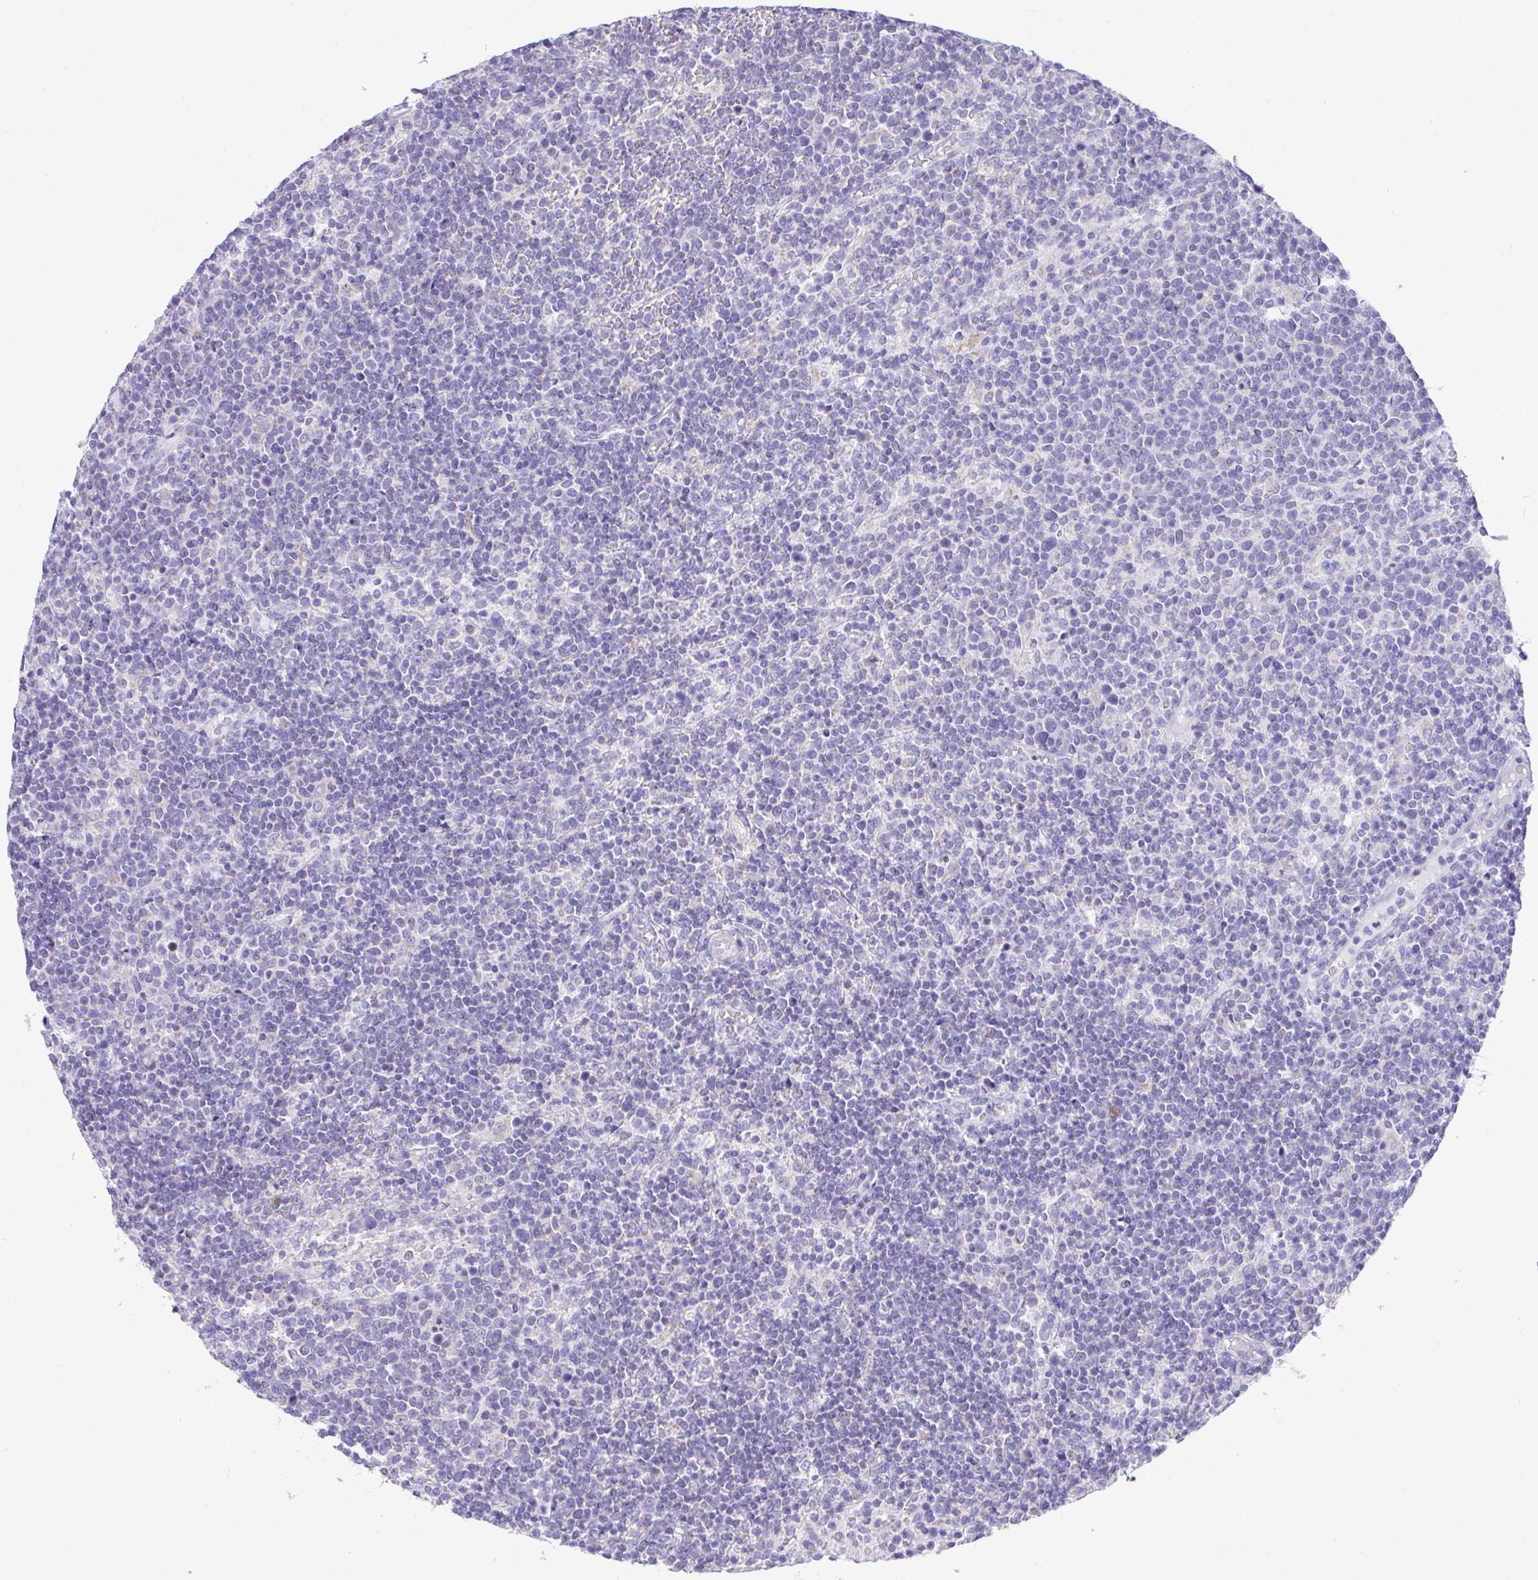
{"staining": {"intensity": "negative", "quantity": "none", "location": "none"}, "tissue": "lymphoma", "cell_type": "Tumor cells", "image_type": "cancer", "snomed": [{"axis": "morphology", "description": "Malignant lymphoma, non-Hodgkin's type, High grade"}, {"axis": "topography", "description": "Lymph node"}], "caption": "An immunohistochemistry (IHC) micrograph of lymphoma is shown. There is no staining in tumor cells of lymphoma.", "gene": "NLRP8", "patient": {"sex": "male", "age": 61}}